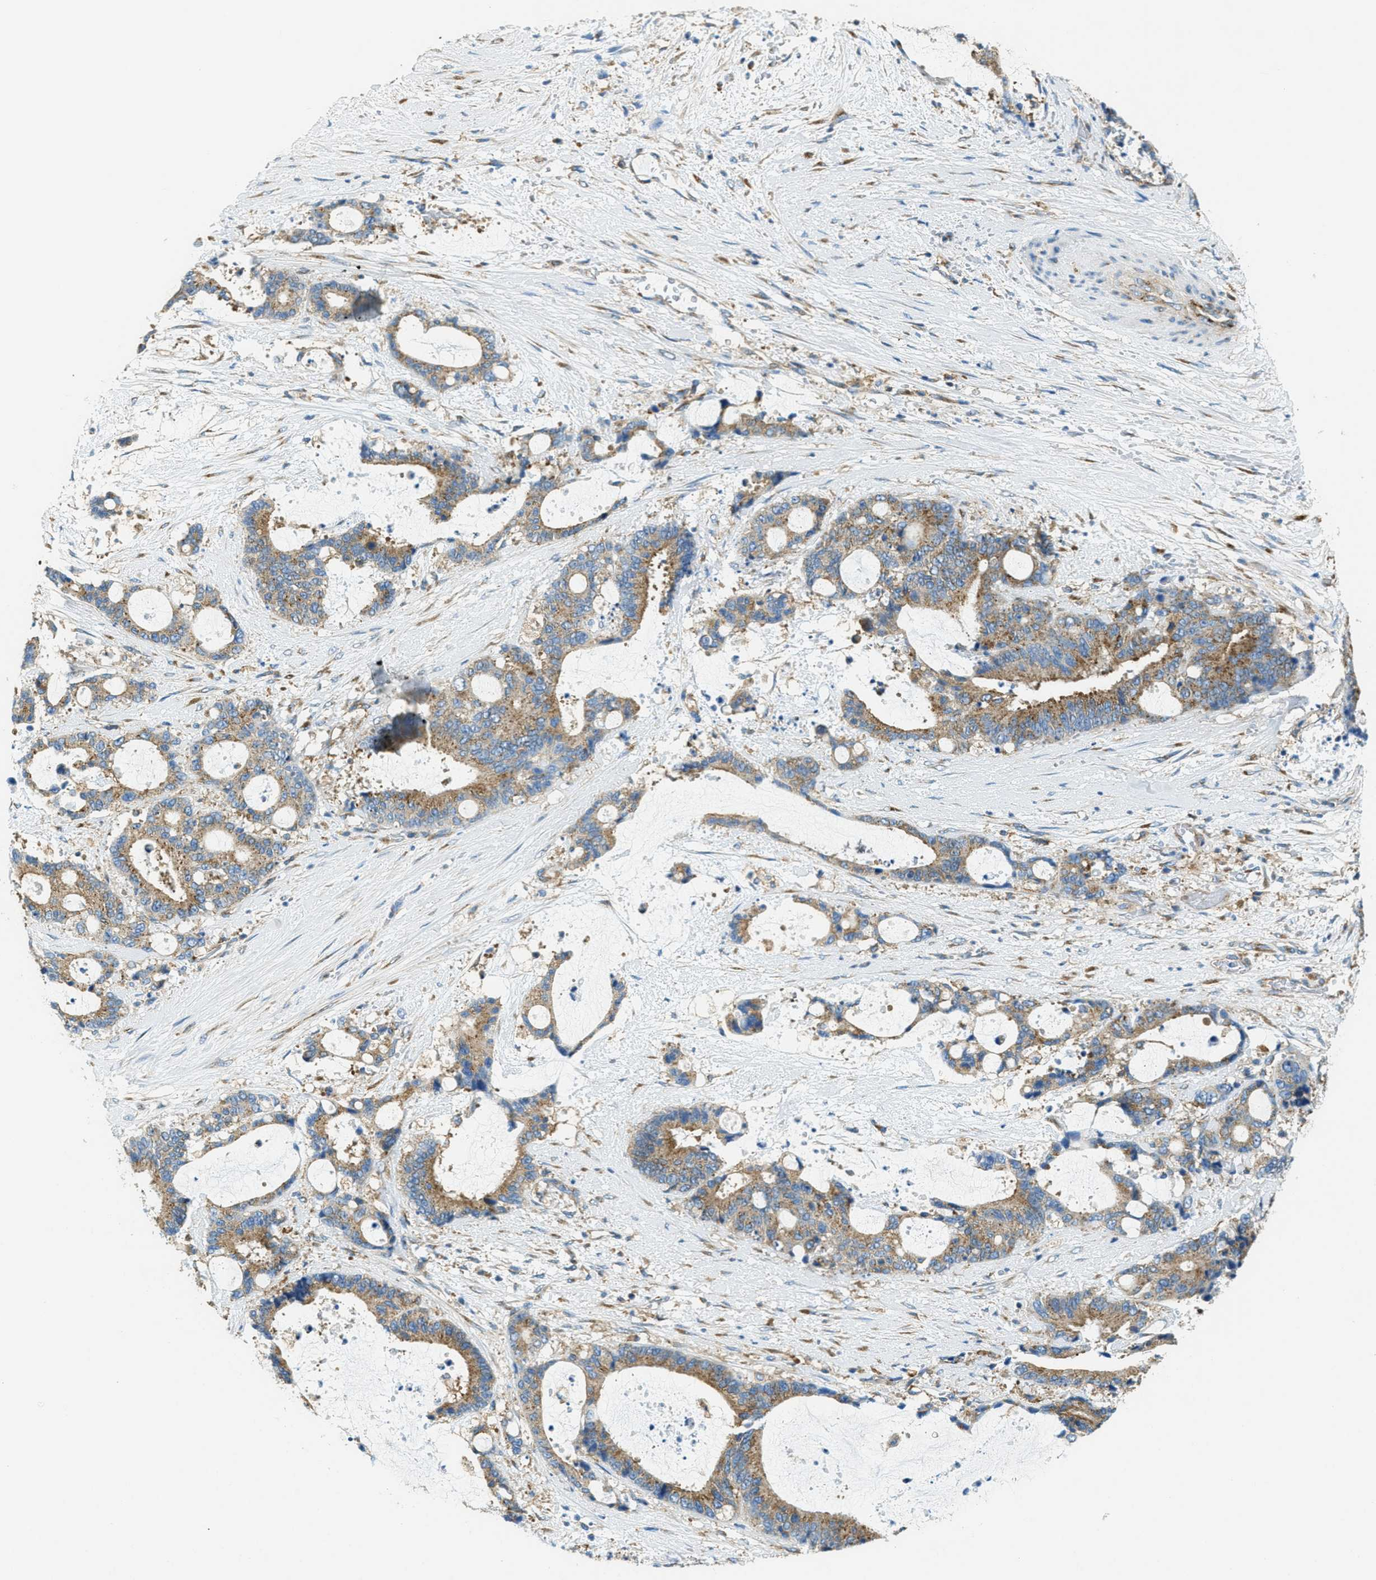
{"staining": {"intensity": "moderate", "quantity": ">75%", "location": "cytoplasmic/membranous"}, "tissue": "liver cancer", "cell_type": "Tumor cells", "image_type": "cancer", "snomed": [{"axis": "morphology", "description": "Normal tissue, NOS"}, {"axis": "morphology", "description": "Cholangiocarcinoma"}, {"axis": "topography", "description": "Liver"}, {"axis": "topography", "description": "Peripheral nerve tissue"}], "caption": "About >75% of tumor cells in cholangiocarcinoma (liver) show moderate cytoplasmic/membranous protein staining as visualized by brown immunohistochemical staining.", "gene": "AP2B1", "patient": {"sex": "female", "age": 73}}